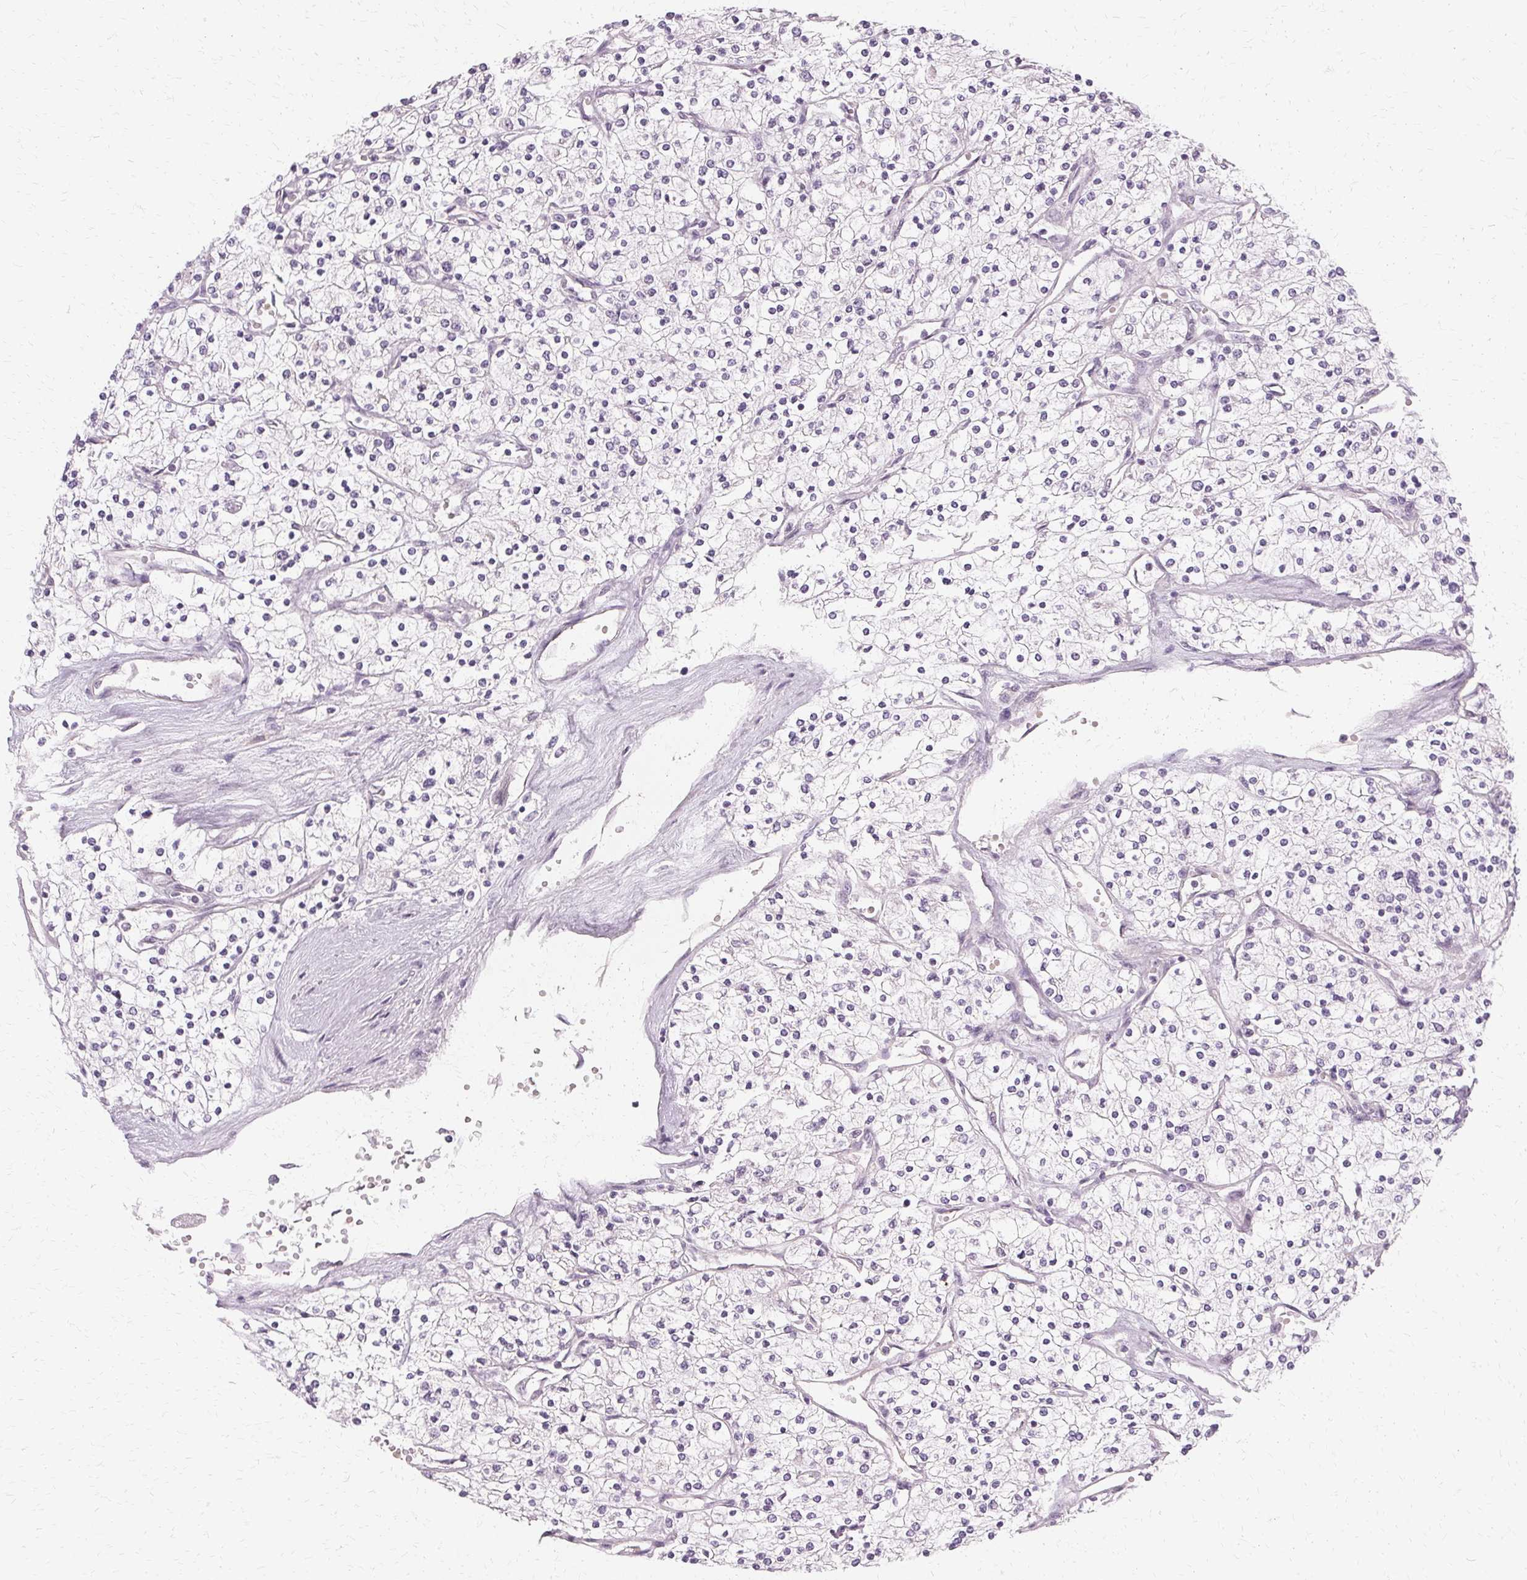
{"staining": {"intensity": "negative", "quantity": "none", "location": "none"}, "tissue": "renal cancer", "cell_type": "Tumor cells", "image_type": "cancer", "snomed": [{"axis": "morphology", "description": "Adenocarcinoma, NOS"}, {"axis": "topography", "description": "Kidney"}], "caption": "The micrograph demonstrates no significant positivity in tumor cells of renal cancer.", "gene": "USP8", "patient": {"sex": "male", "age": 80}}